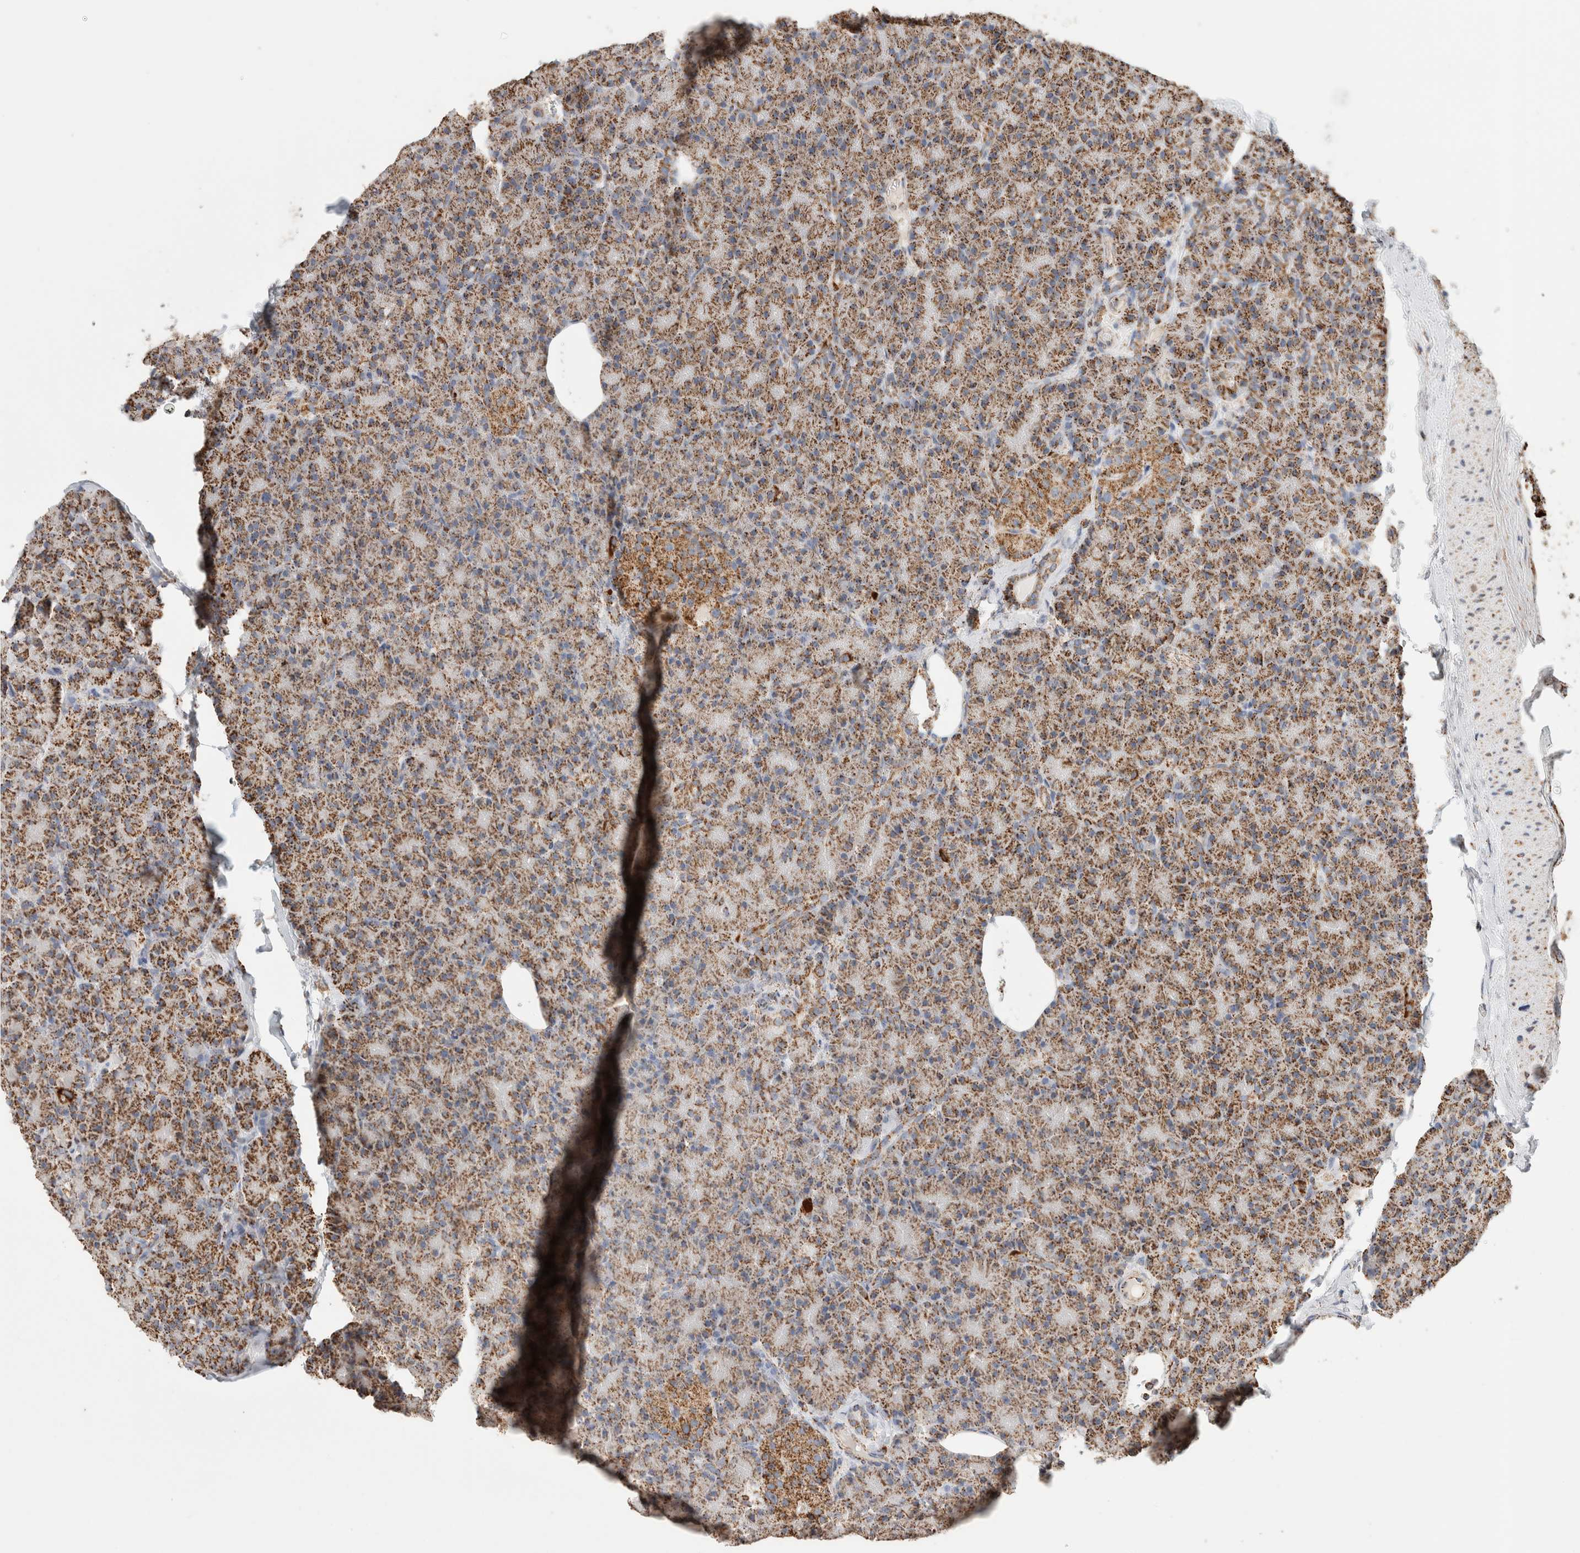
{"staining": {"intensity": "moderate", "quantity": ">75%", "location": "cytoplasmic/membranous"}, "tissue": "pancreas", "cell_type": "Exocrine glandular cells", "image_type": "normal", "snomed": [{"axis": "morphology", "description": "Normal tissue, NOS"}, {"axis": "topography", "description": "Pancreas"}], "caption": "DAB (3,3'-diaminobenzidine) immunohistochemical staining of normal pancreas shows moderate cytoplasmic/membranous protein staining in approximately >75% of exocrine glandular cells.", "gene": "C1QBP", "patient": {"sex": "female", "age": 43}}